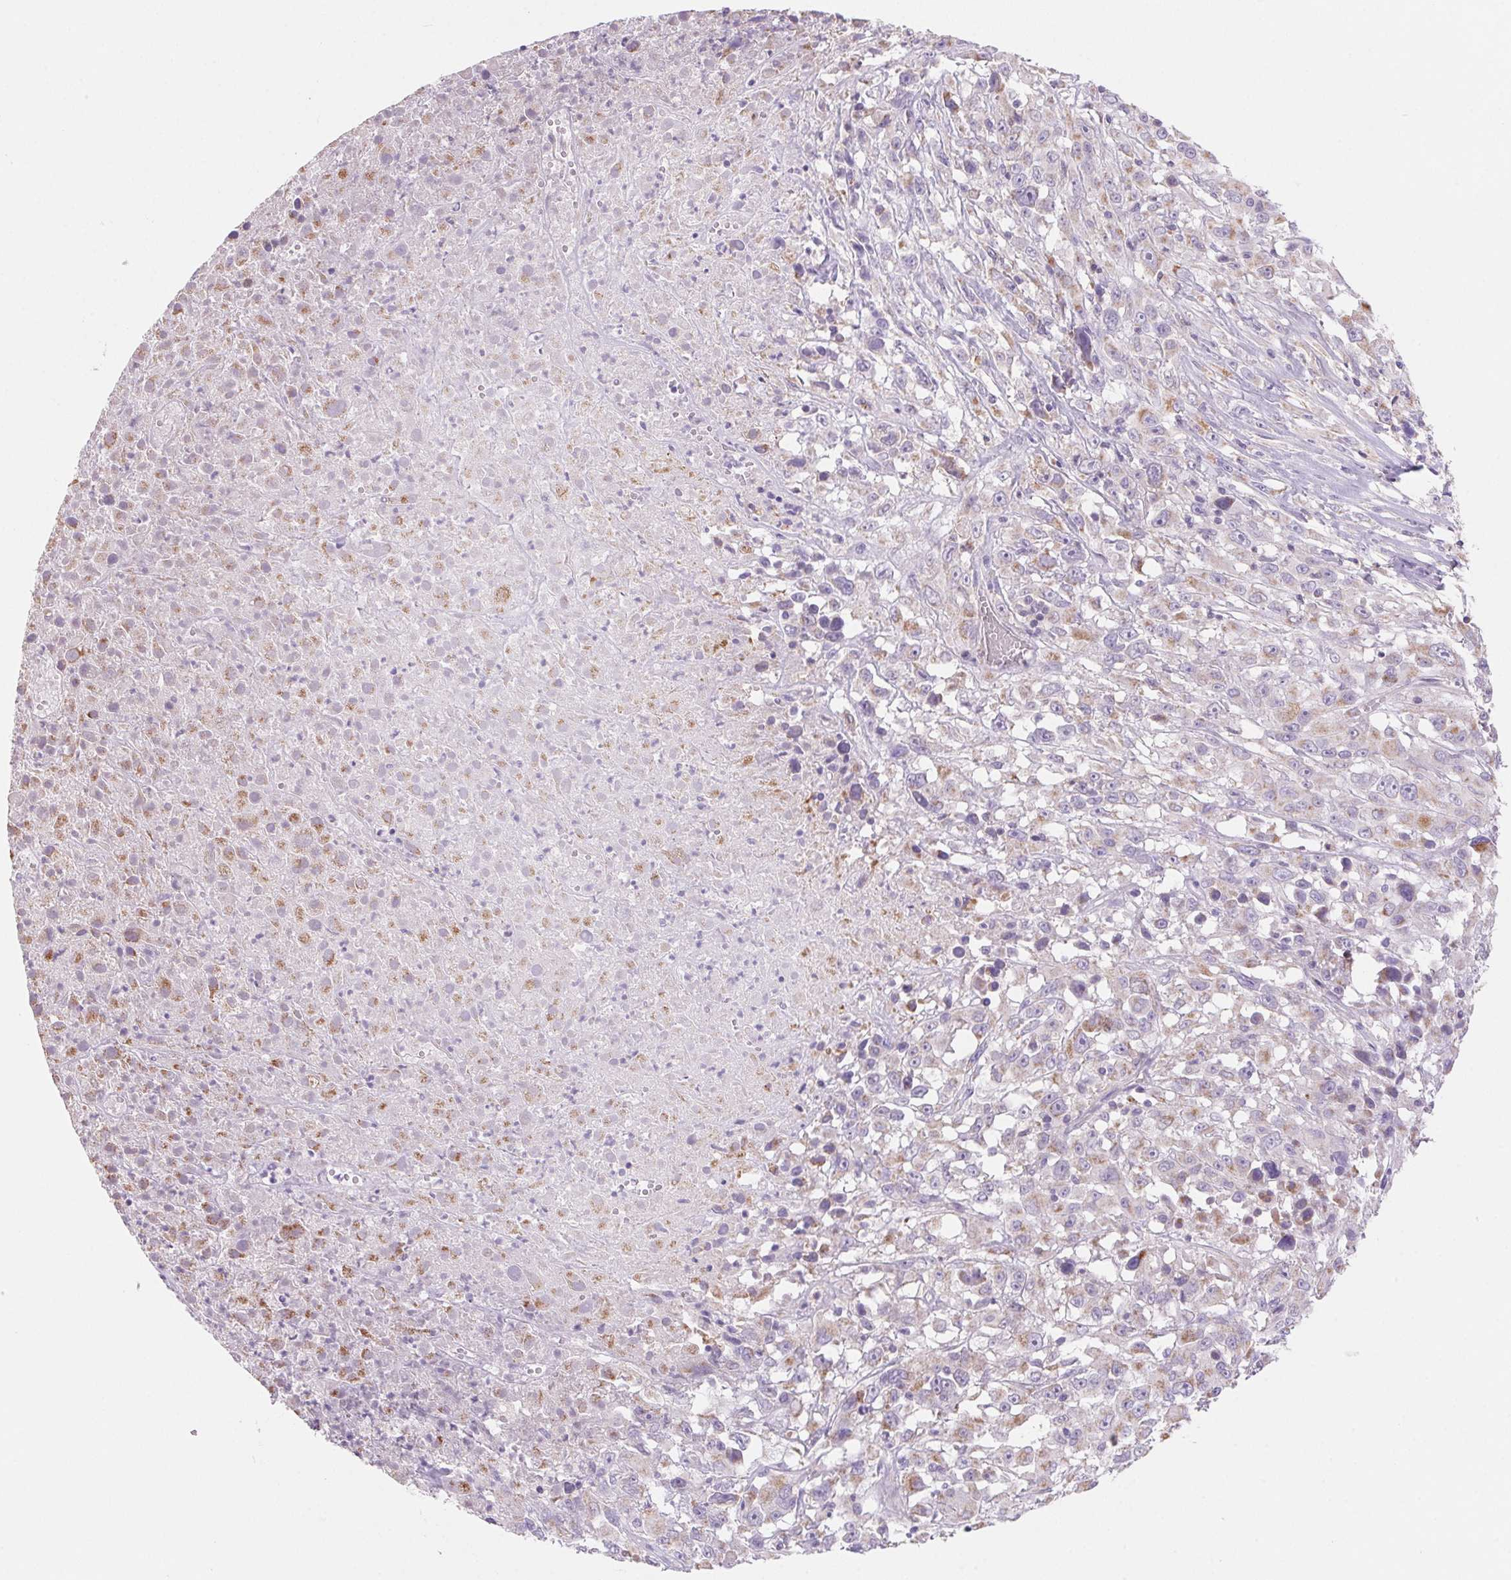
{"staining": {"intensity": "weak", "quantity": "<25%", "location": "cytoplasmic/membranous"}, "tissue": "melanoma", "cell_type": "Tumor cells", "image_type": "cancer", "snomed": [{"axis": "morphology", "description": "Malignant melanoma, Metastatic site"}, {"axis": "topography", "description": "Soft tissue"}], "caption": "A high-resolution image shows IHC staining of malignant melanoma (metastatic site), which exhibits no significant positivity in tumor cells.", "gene": "DPPA5", "patient": {"sex": "male", "age": 50}}